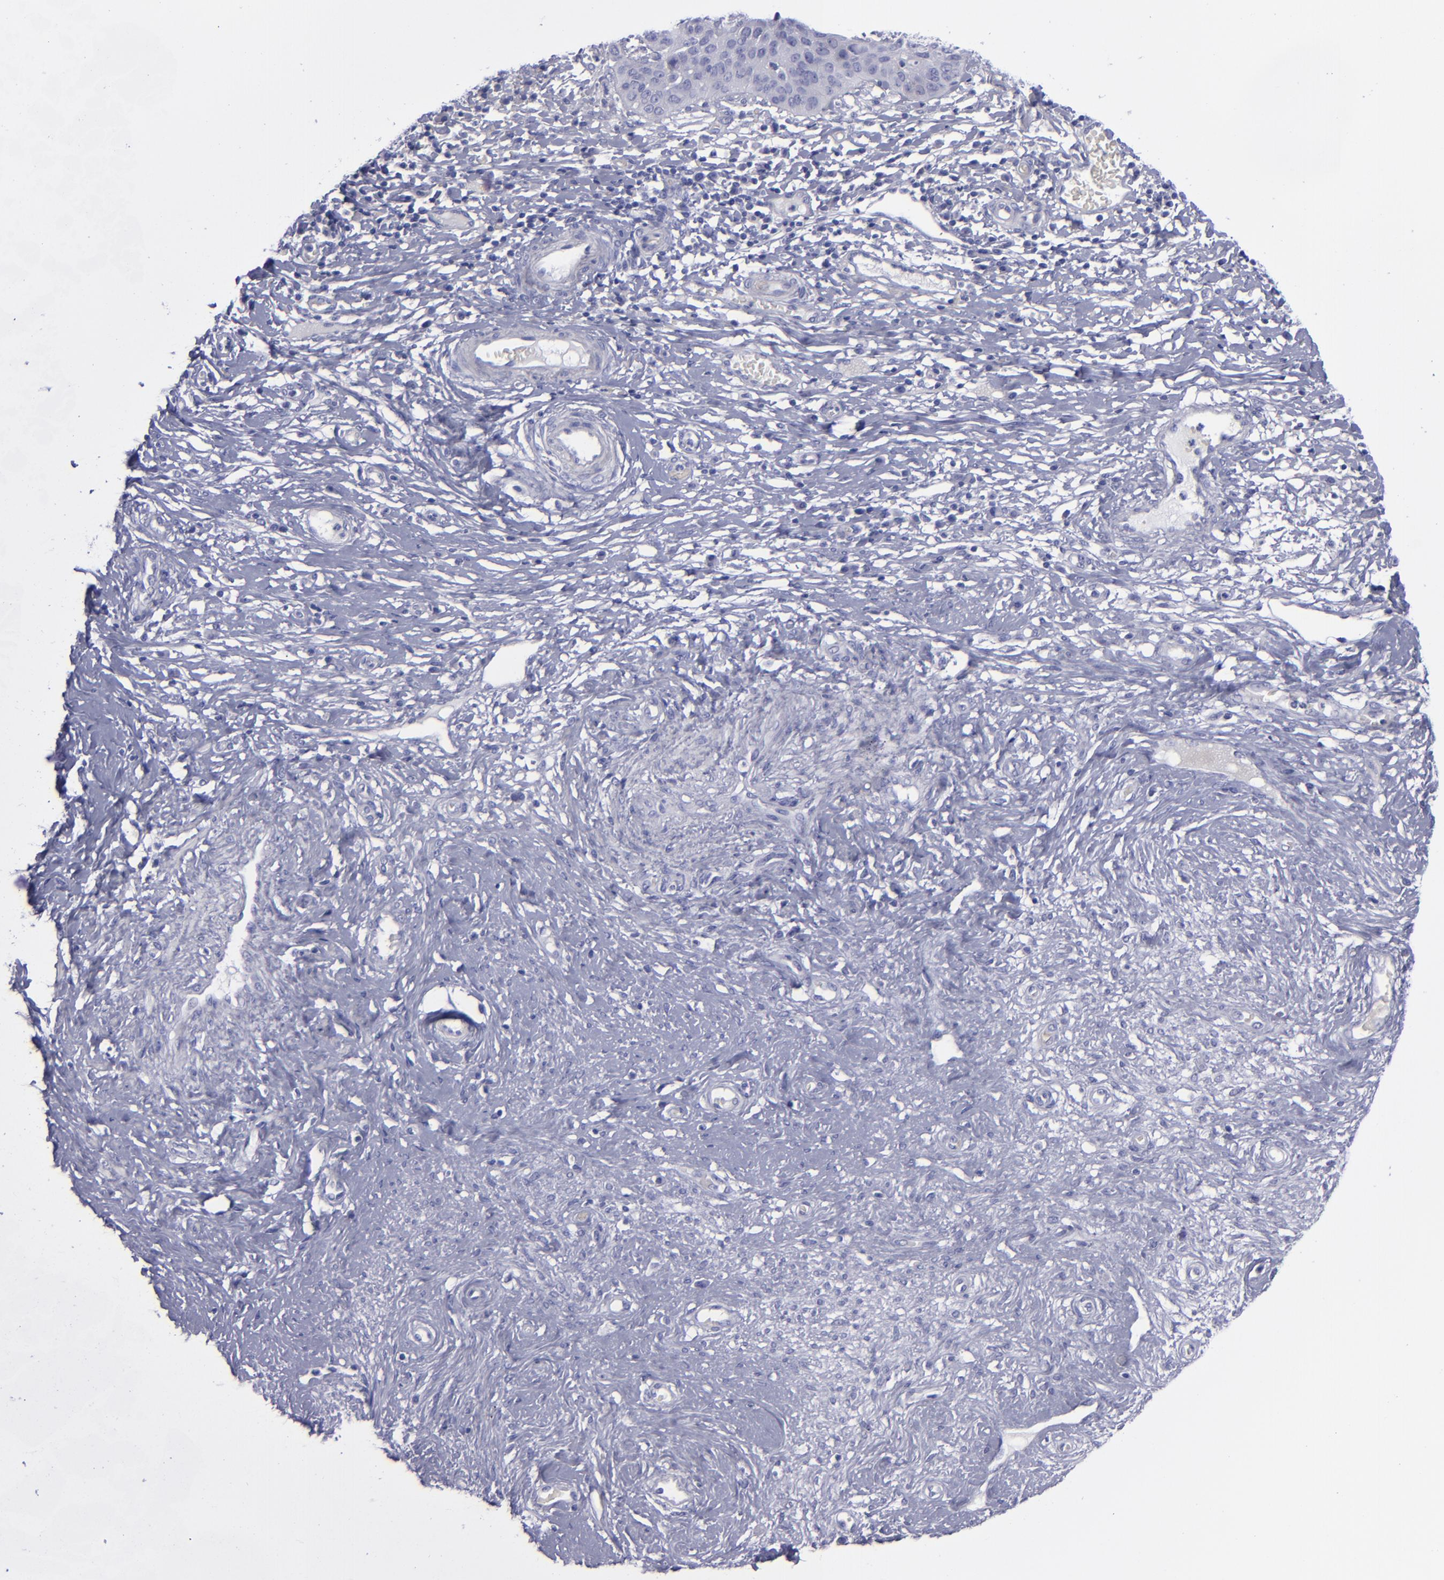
{"staining": {"intensity": "negative", "quantity": "none", "location": "none"}, "tissue": "cervical cancer", "cell_type": "Tumor cells", "image_type": "cancer", "snomed": [{"axis": "morphology", "description": "Normal tissue, NOS"}, {"axis": "morphology", "description": "Squamous cell carcinoma, NOS"}, {"axis": "topography", "description": "Cervix"}], "caption": "Squamous cell carcinoma (cervical) was stained to show a protein in brown. There is no significant staining in tumor cells.", "gene": "CD22", "patient": {"sex": "female", "age": 39}}